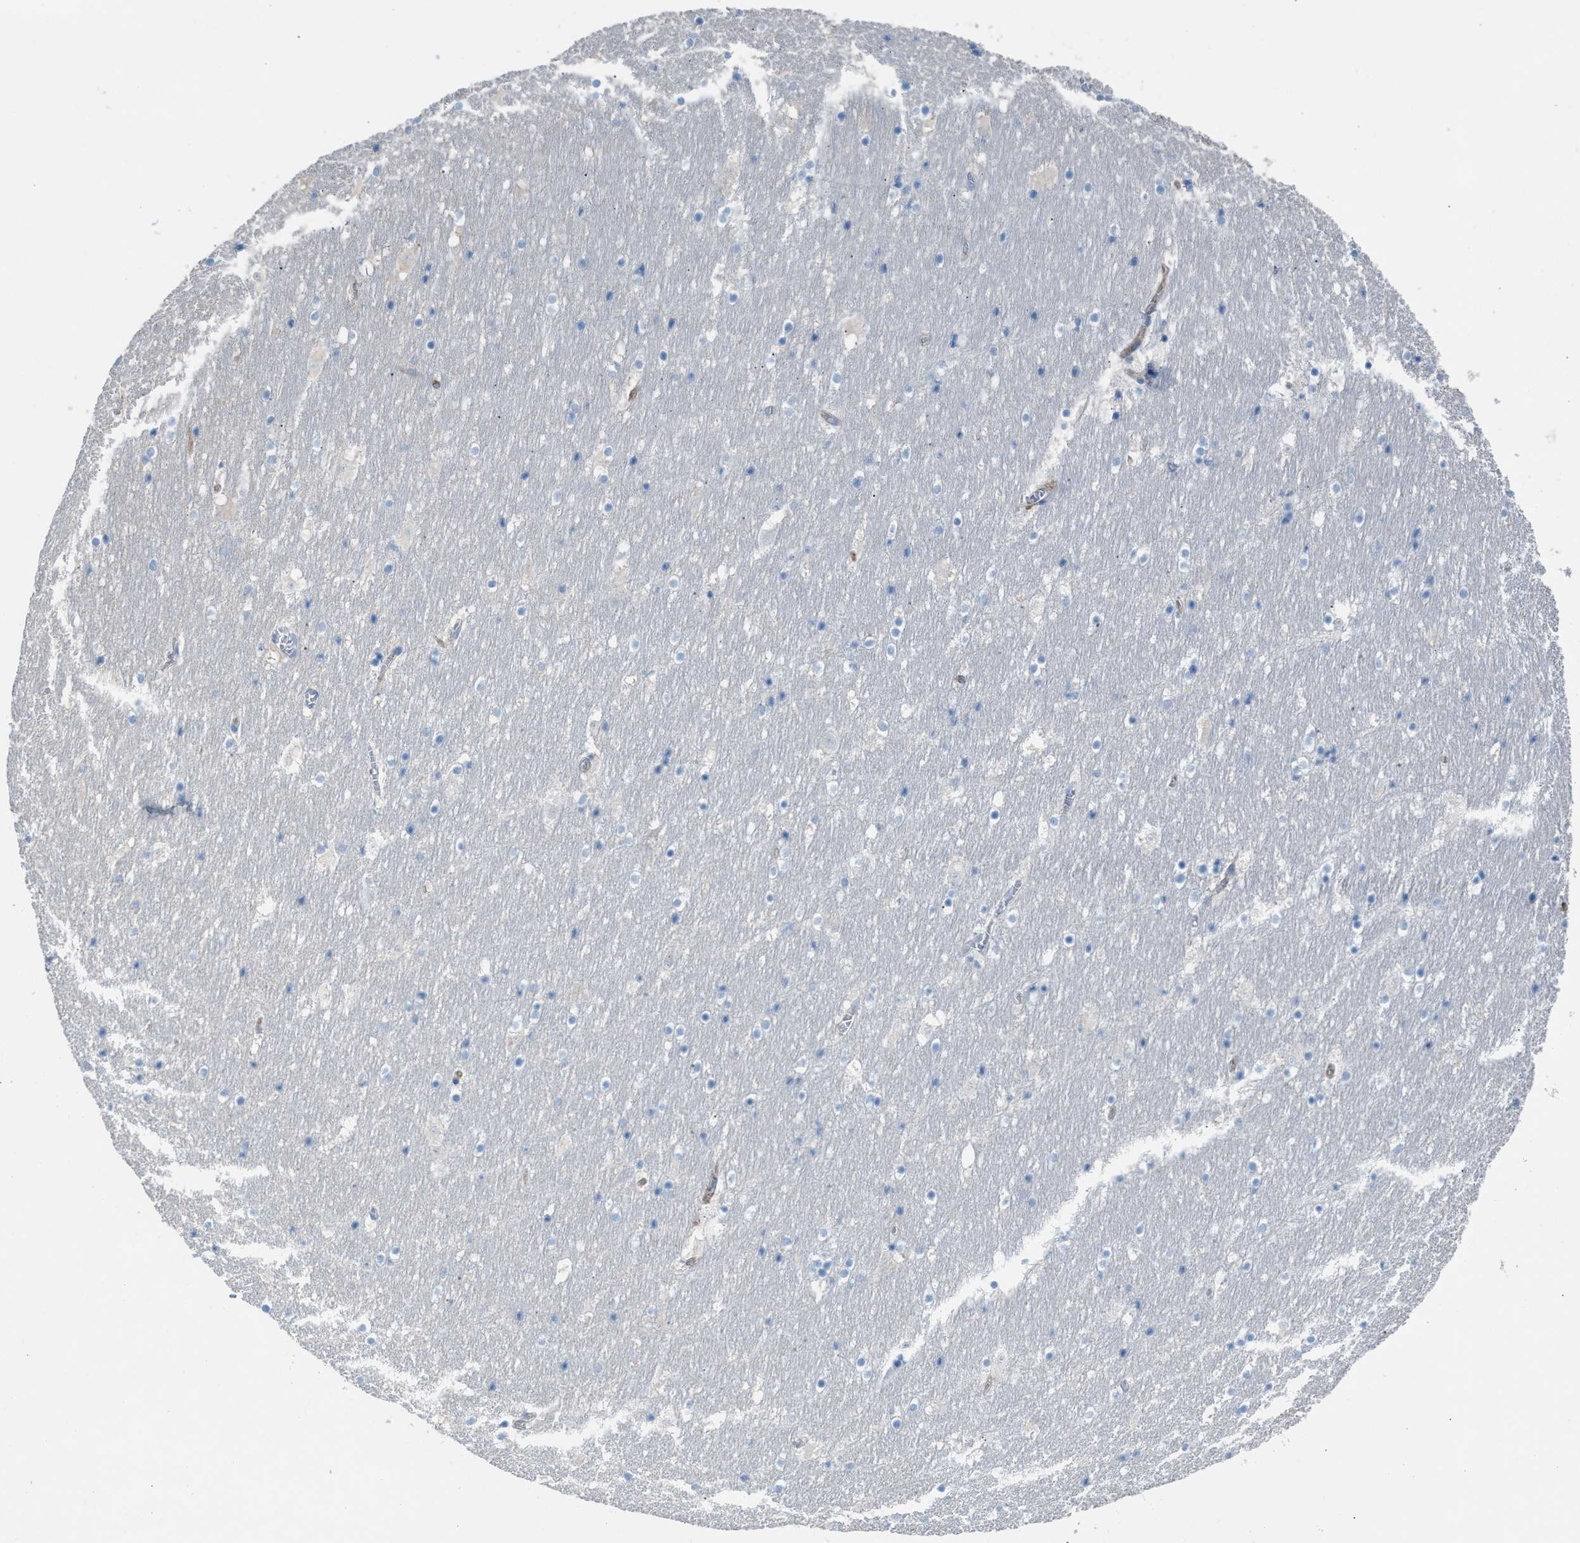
{"staining": {"intensity": "negative", "quantity": "none", "location": "none"}, "tissue": "hippocampus", "cell_type": "Glial cells", "image_type": "normal", "snomed": [{"axis": "morphology", "description": "Normal tissue, NOS"}, {"axis": "topography", "description": "Hippocampus"}], "caption": "Micrograph shows no significant protein positivity in glial cells of unremarkable hippocampus. (DAB immunohistochemistry (IHC) with hematoxylin counter stain).", "gene": "DYSF", "patient": {"sex": "male", "age": 45}}